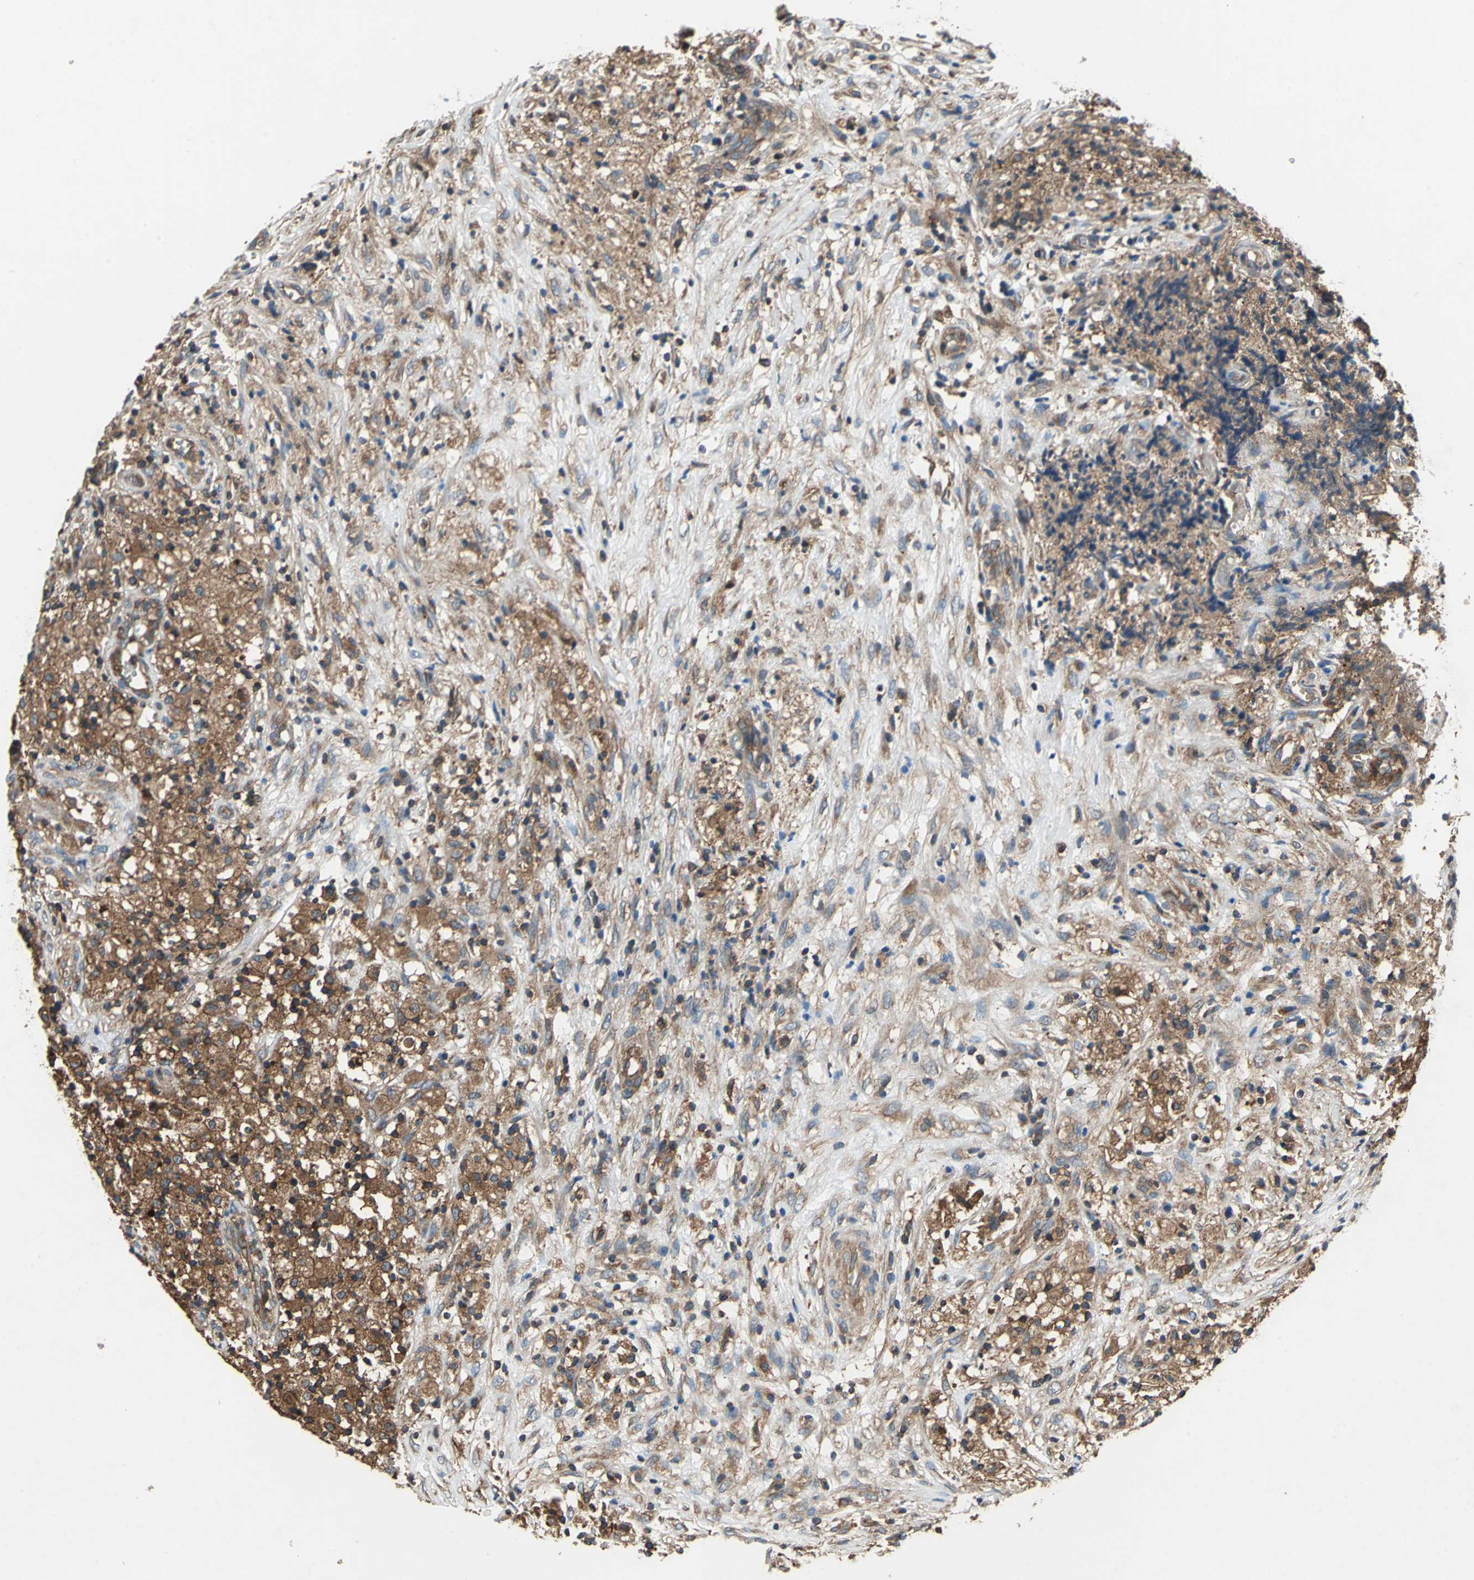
{"staining": {"intensity": "strong", "quantity": ">75%", "location": "cytoplasmic/membranous"}, "tissue": "ovarian cancer", "cell_type": "Tumor cells", "image_type": "cancer", "snomed": [{"axis": "morphology", "description": "Carcinoma, endometroid"}, {"axis": "topography", "description": "Ovary"}], "caption": "Immunohistochemistry (IHC) staining of ovarian cancer, which shows high levels of strong cytoplasmic/membranous positivity in approximately >75% of tumor cells indicating strong cytoplasmic/membranous protein positivity. The staining was performed using DAB (brown) for protein detection and nuclei were counterstained in hematoxylin (blue).", "gene": "CAPN1", "patient": {"sex": "female", "age": 42}}